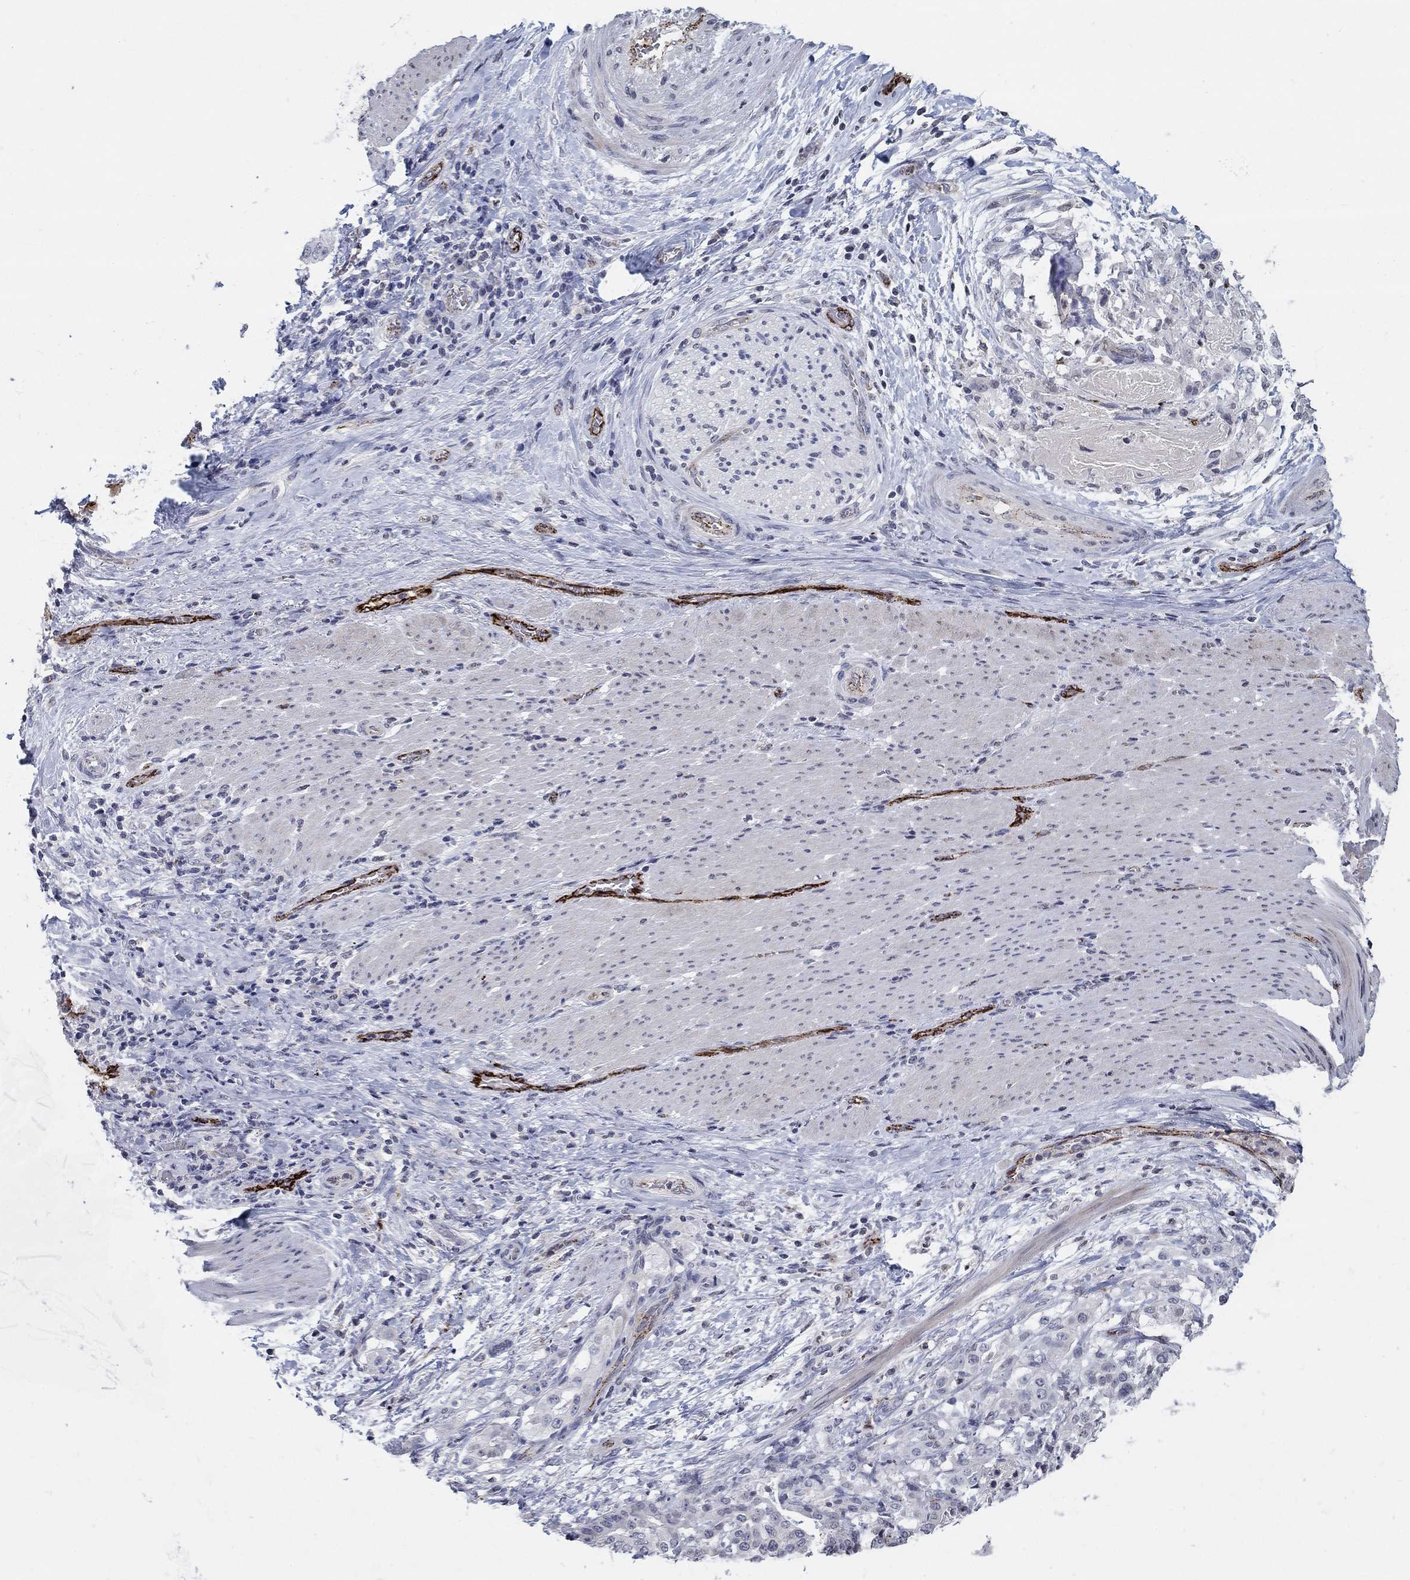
{"staining": {"intensity": "negative", "quantity": "none", "location": "none"}, "tissue": "stomach cancer", "cell_type": "Tumor cells", "image_type": "cancer", "snomed": [{"axis": "morphology", "description": "Adenocarcinoma, NOS"}, {"axis": "topography", "description": "Stomach"}], "caption": "Immunohistochemistry (IHC) micrograph of stomach adenocarcinoma stained for a protein (brown), which reveals no staining in tumor cells.", "gene": "TINAG", "patient": {"sex": "male", "age": 48}}